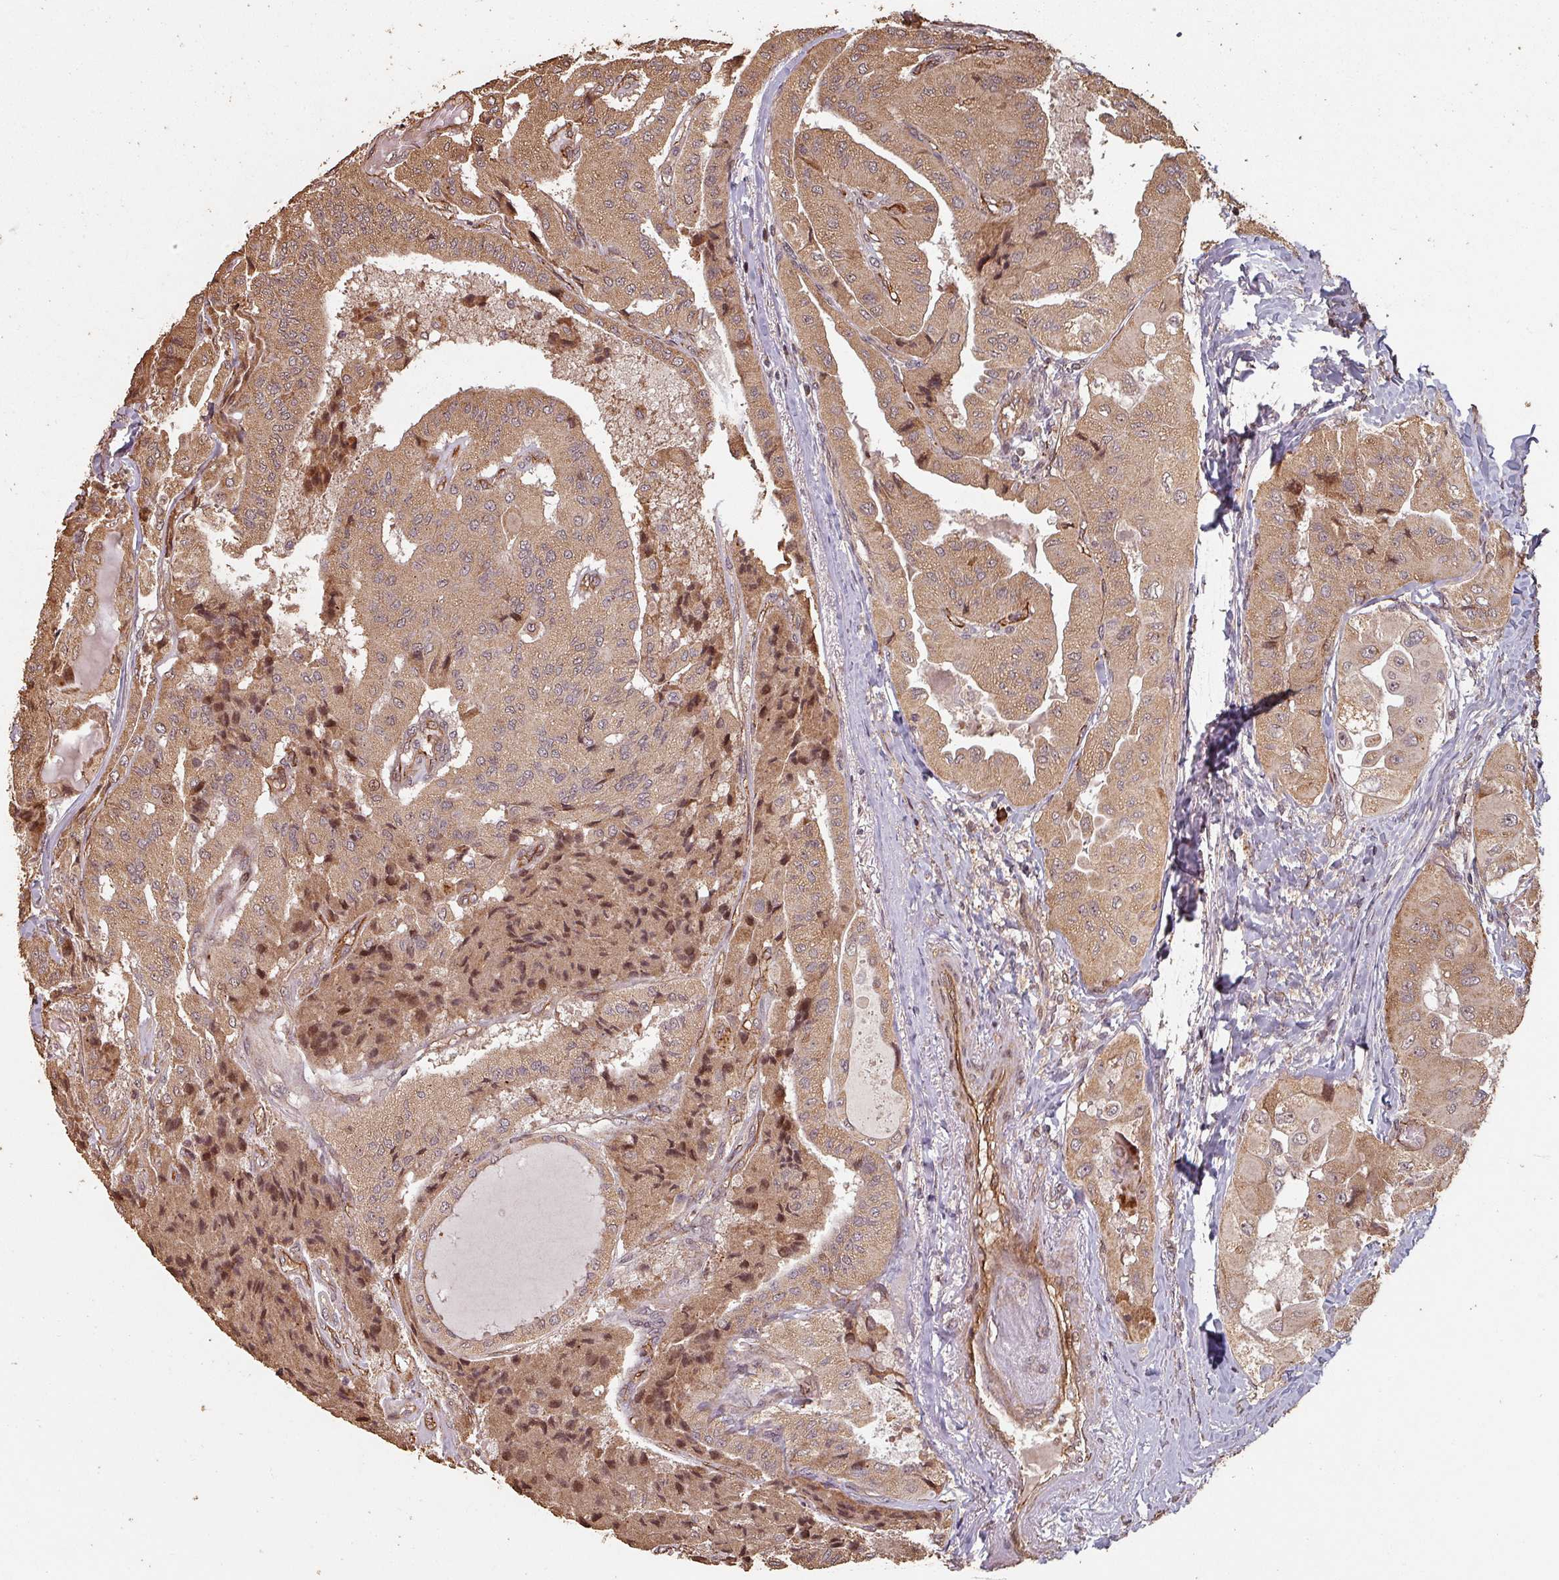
{"staining": {"intensity": "moderate", "quantity": ">75%", "location": "cytoplasmic/membranous,nuclear"}, "tissue": "thyroid cancer", "cell_type": "Tumor cells", "image_type": "cancer", "snomed": [{"axis": "morphology", "description": "Normal tissue, NOS"}, {"axis": "morphology", "description": "Papillary adenocarcinoma, NOS"}, {"axis": "topography", "description": "Thyroid gland"}], "caption": "Approximately >75% of tumor cells in thyroid cancer show moderate cytoplasmic/membranous and nuclear protein positivity as visualized by brown immunohistochemical staining.", "gene": "EID1", "patient": {"sex": "female", "age": 59}}